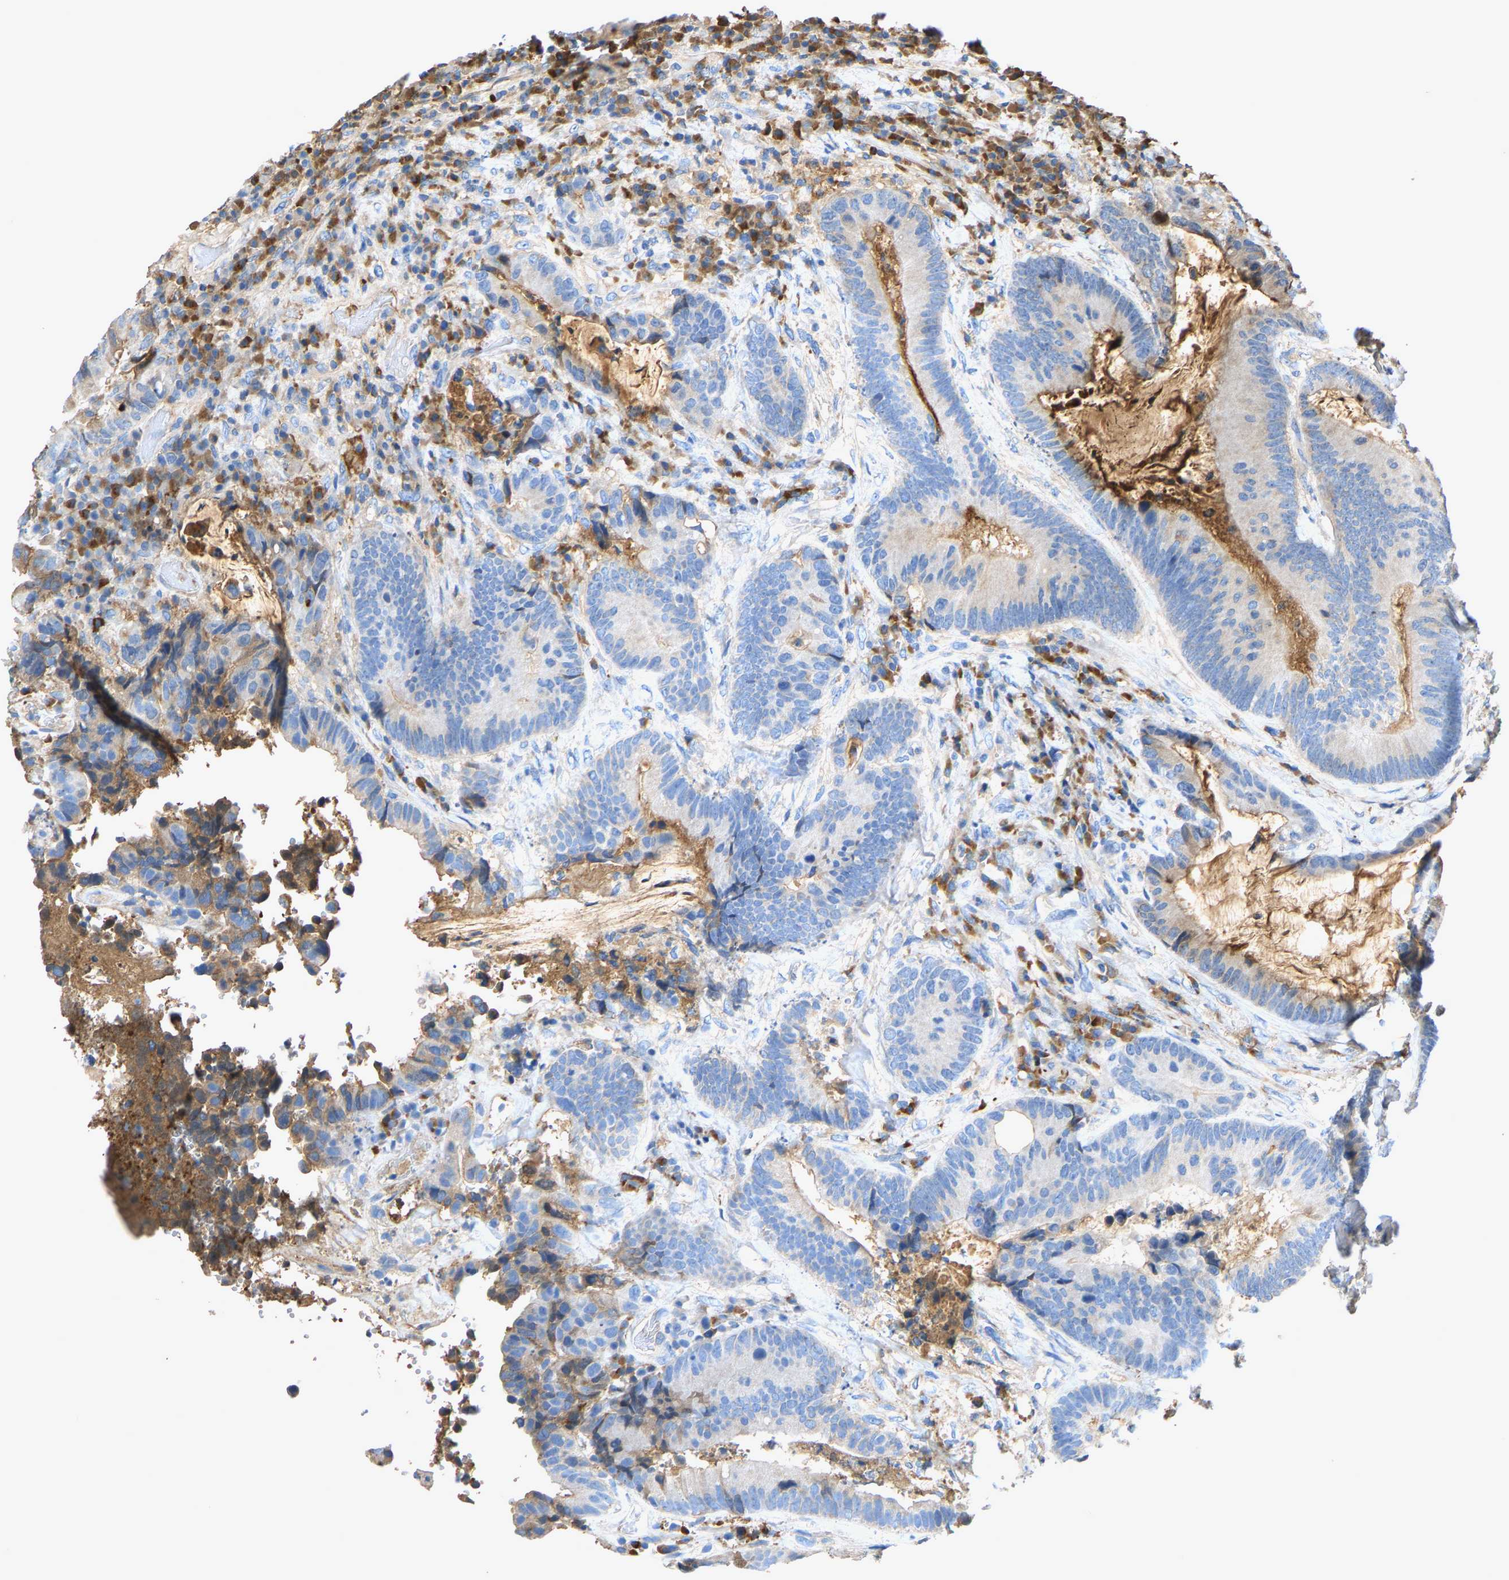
{"staining": {"intensity": "moderate", "quantity": "<25%", "location": "cytoplasmic/membranous"}, "tissue": "colorectal cancer", "cell_type": "Tumor cells", "image_type": "cancer", "snomed": [{"axis": "morphology", "description": "Adenocarcinoma, NOS"}, {"axis": "topography", "description": "Rectum"}], "caption": "Immunohistochemistry (IHC) staining of colorectal cancer (adenocarcinoma), which reveals low levels of moderate cytoplasmic/membranous staining in approximately <25% of tumor cells indicating moderate cytoplasmic/membranous protein staining. The staining was performed using DAB (brown) for protein detection and nuclei were counterstained in hematoxylin (blue).", "gene": "STC1", "patient": {"sex": "female", "age": 89}}